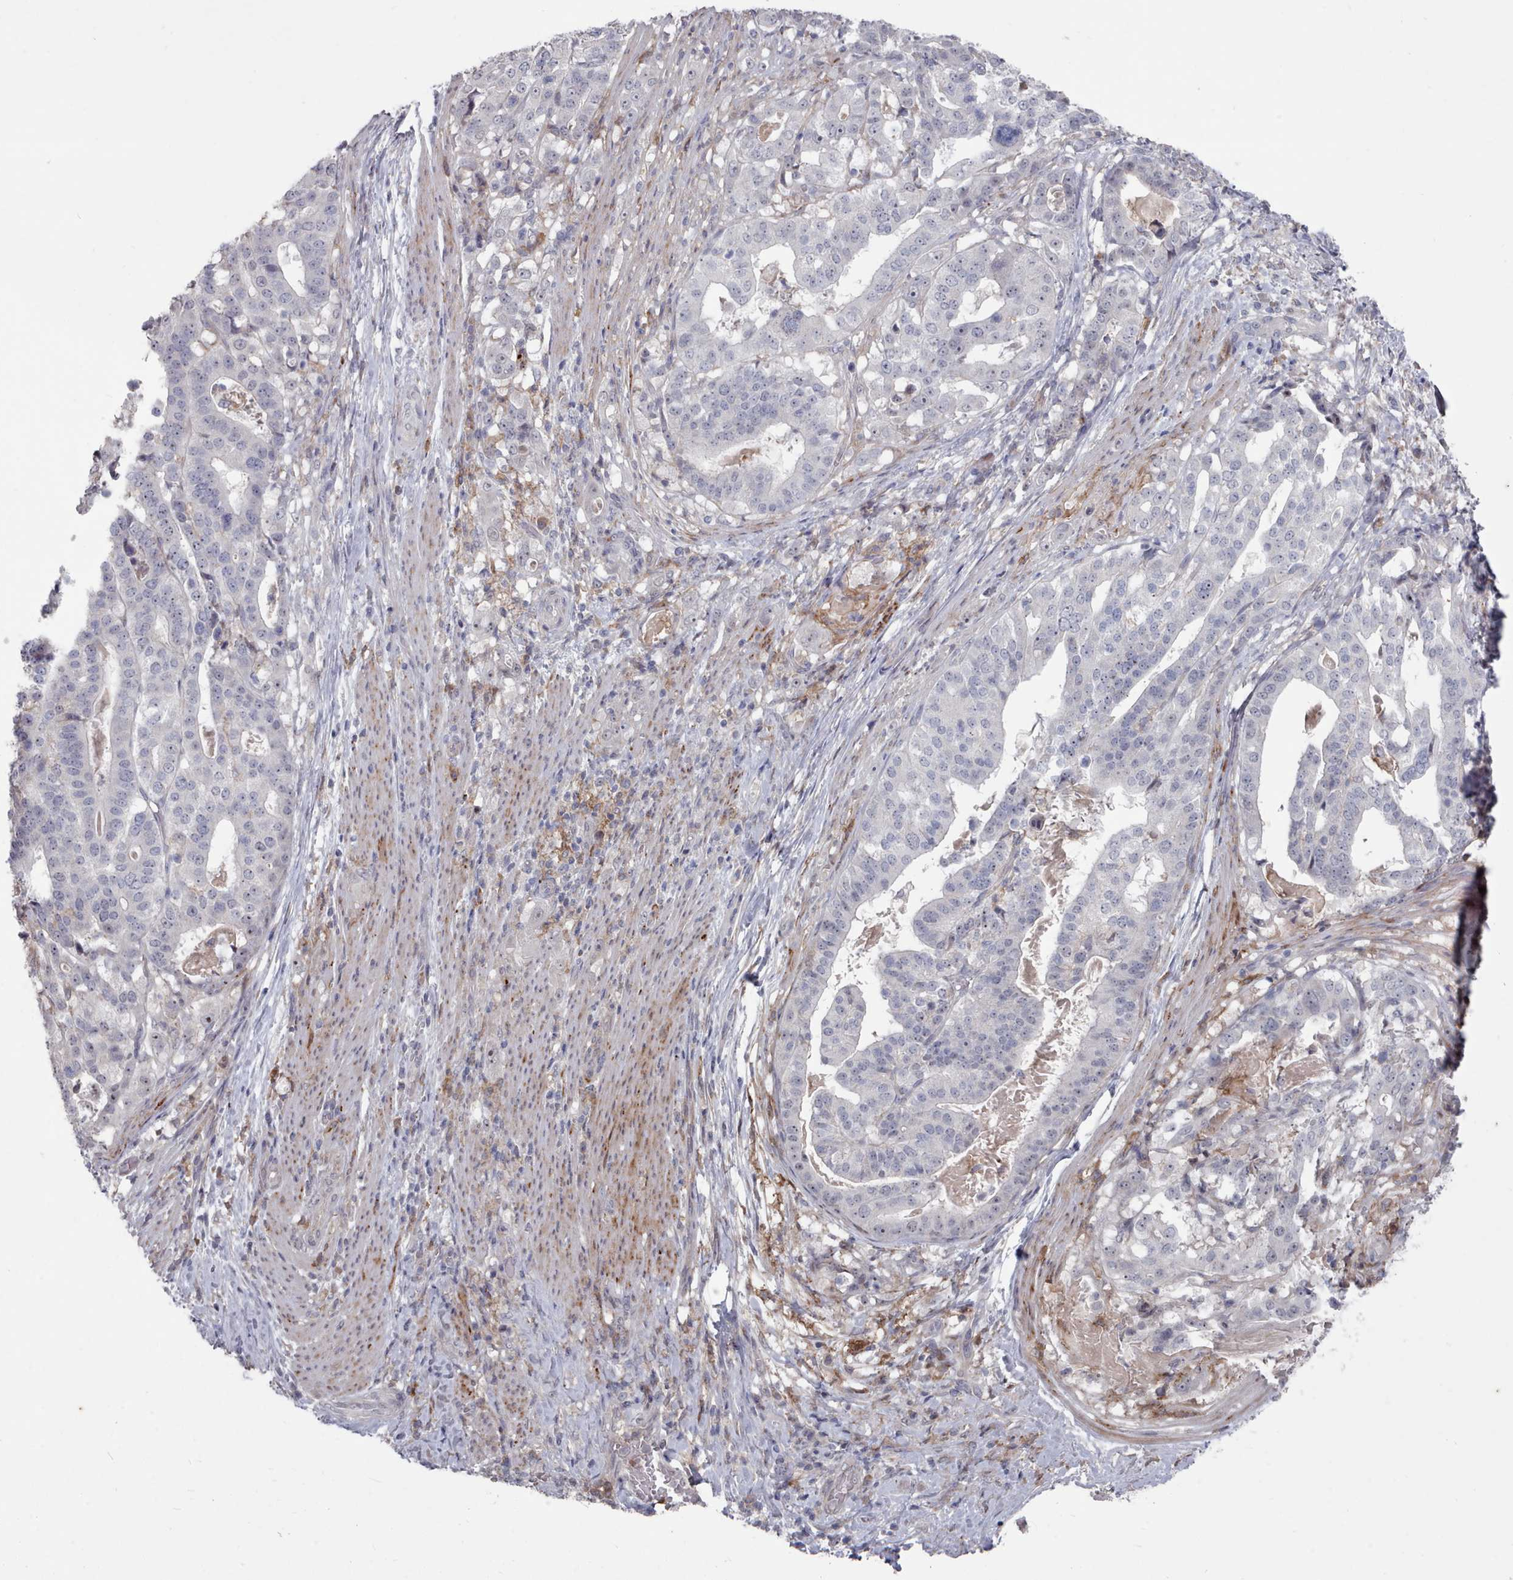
{"staining": {"intensity": "negative", "quantity": "none", "location": "none"}, "tissue": "stomach cancer", "cell_type": "Tumor cells", "image_type": "cancer", "snomed": [{"axis": "morphology", "description": "Adenocarcinoma, NOS"}, {"axis": "topography", "description": "Stomach"}], "caption": "Immunohistochemical staining of human stomach cancer (adenocarcinoma) reveals no significant staining in tumor cells.", "gene": "COL8A2", "patient": {"sex": "male", "age": 48}}